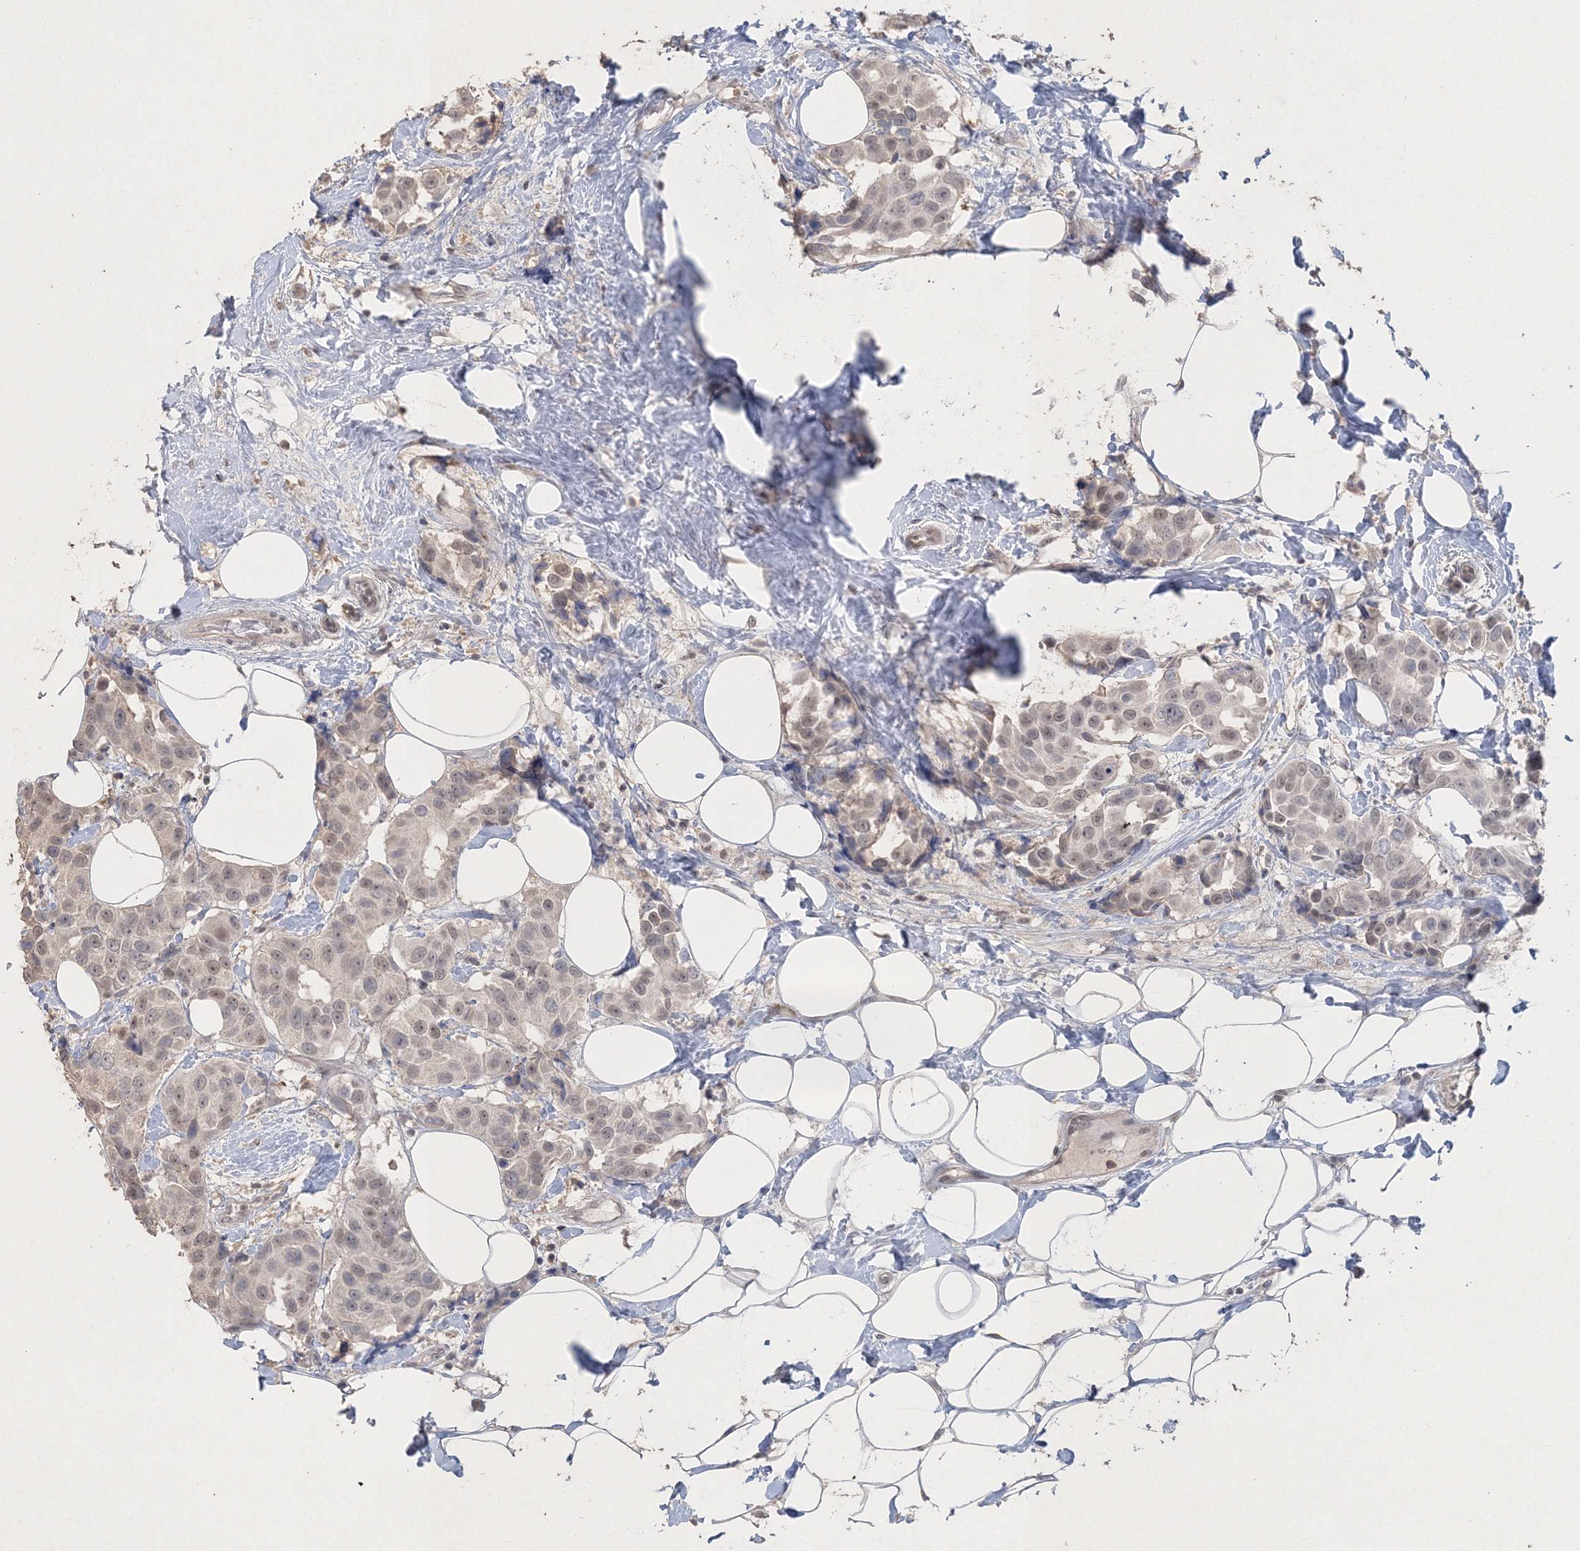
{"staining": {"intensity": "negative", "quantity": "none", "location": "none"}, "tissue": "breast cancer", "cell_type": "Tumor cells", "image_type": "cancer", "snomed": [{"axis": "morphology", "description": "Normal tissue, NOS"}, {"axis": "morphology", "description": "Duct carcinoma"}, {"axis": "topography", "description": "Breast"}], "caption": "This is an immunohistochemistry image of human breast cancer. There is no expression in tumor cells.", "gene": "UIMC1", "patient": {"sex": "female", "age": 39}}